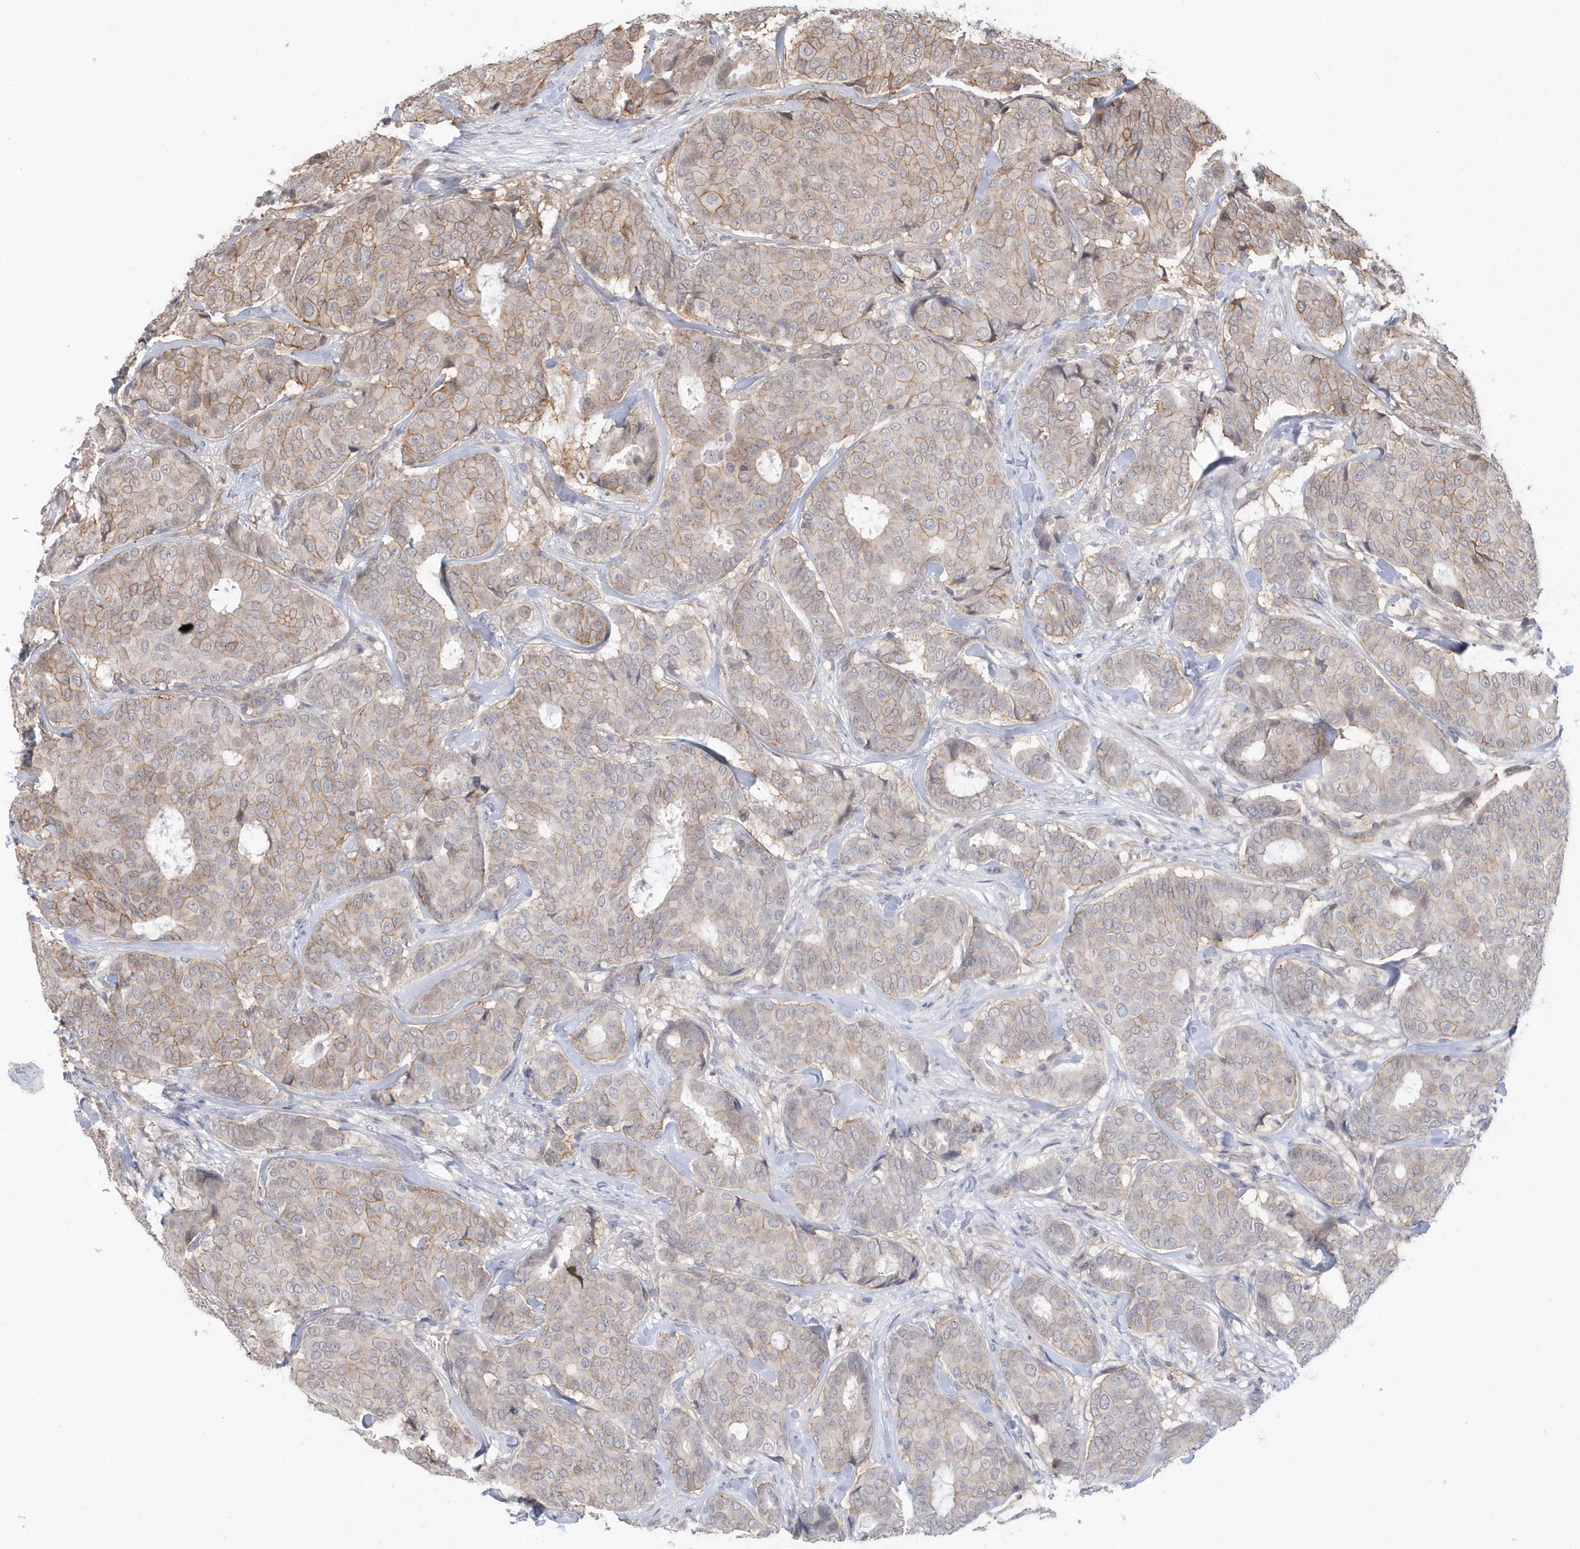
{"staining": {"intensity": "weak", "quantity": "25%-75%", "location": "cytoplasmic/membranous"}, "tissue": "breast cancer", "cell_type": "Tumor cells", "image_type": "cancer", "snomed": [{"axis": "morphology", "description": "Duct carcinoma"}, {"axis": "topography", "description": "Breast"}], "caption": "This is a micrograph of immunohistochemistry (IHC) staining of breast cancer (invasive ductal carcinoma), which shows weak expression in the cytoplasmic/membranous of tumor cells.", "gene": "CRIP3", "patient": {"sex": "female", "age": 75}}